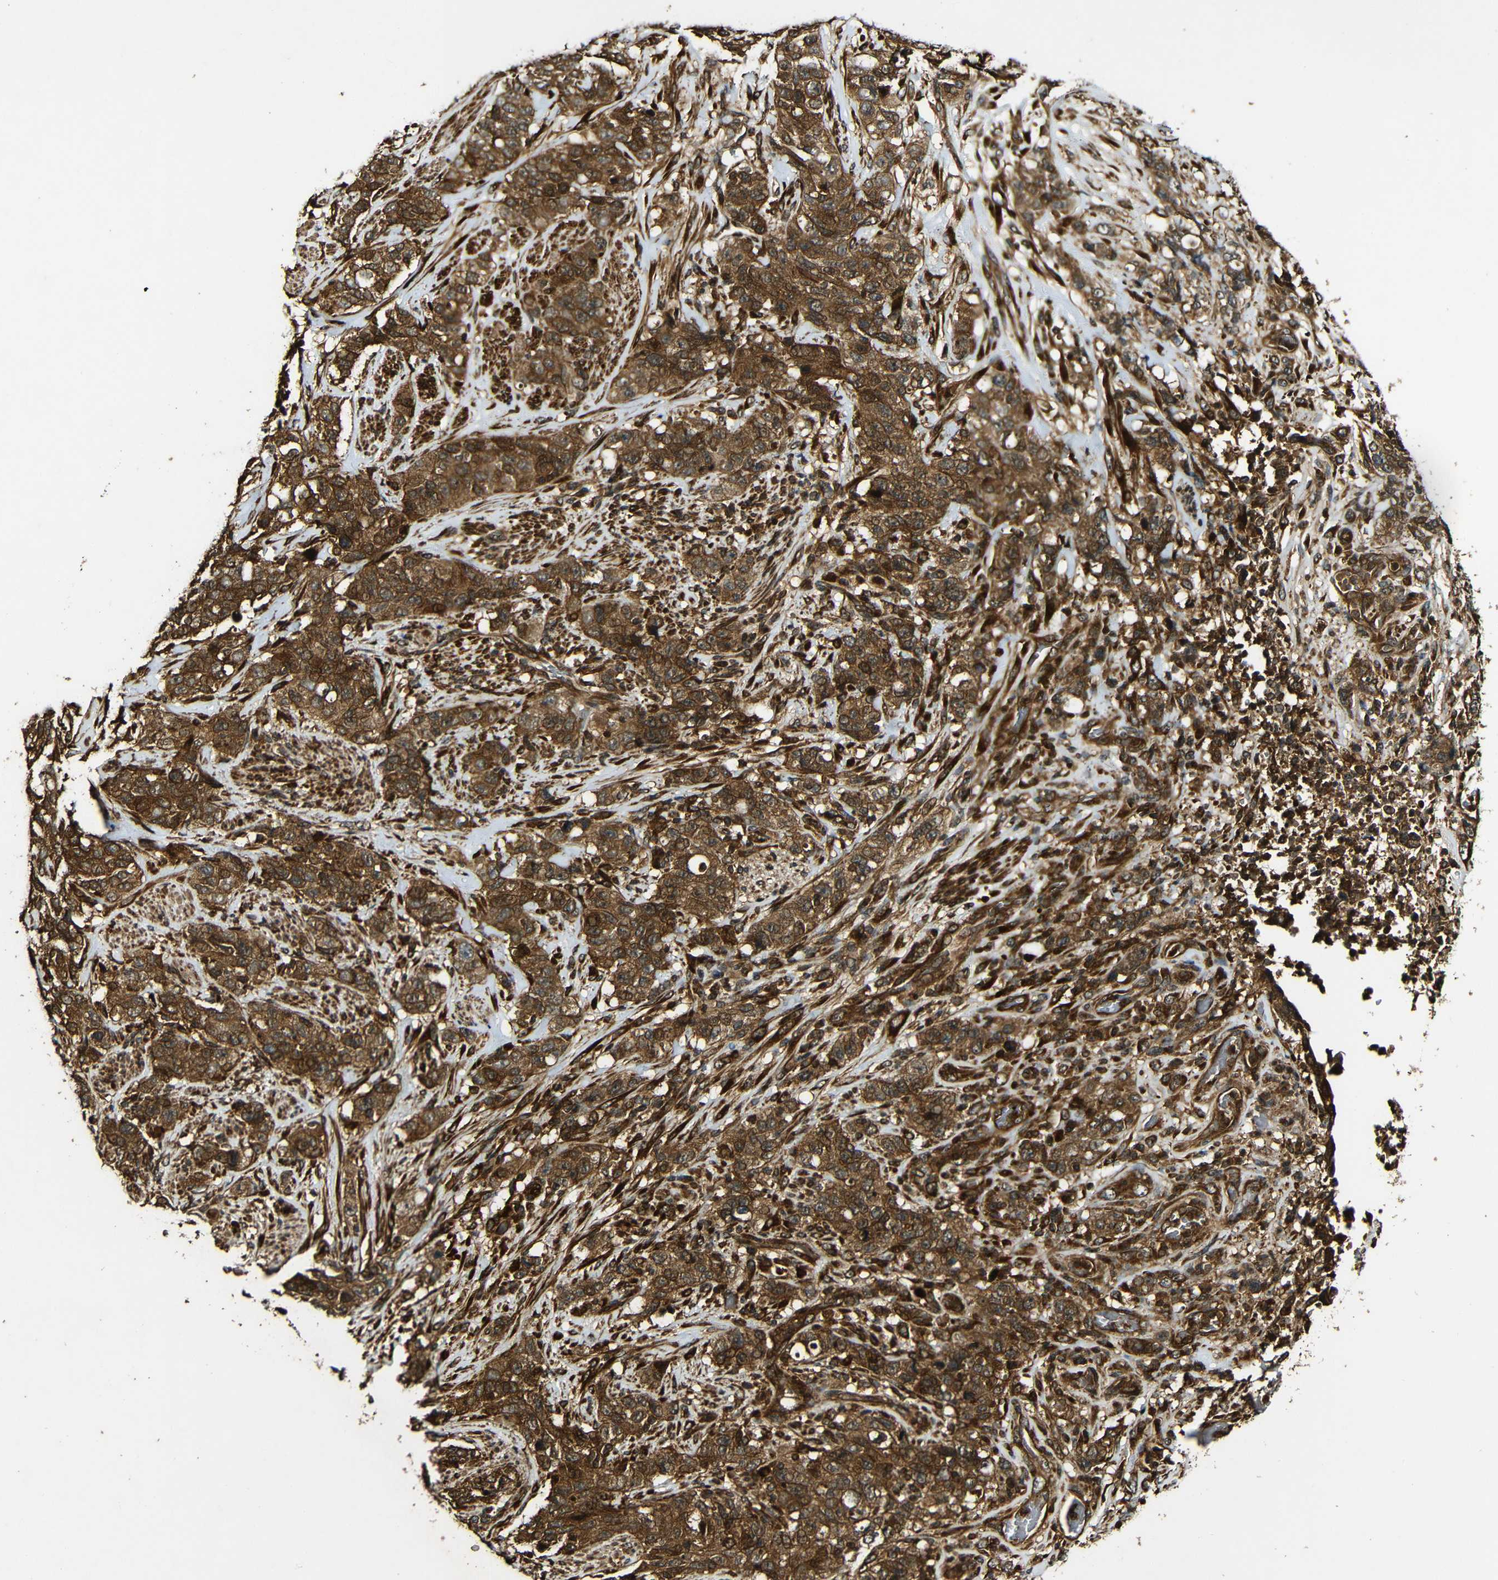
{"staining": {"intensity": "strong", "quantity": ">75%", "location": "cytoplasmic/membranous"}, "tissue": "stomach cancer", "cell_type": "Tumor cells", "image_type": "cancer", "snomed": [{"axis": "morphology", "description": "Adenocarcinoma, NOS"}, {"axis": "topography", "description": "Stomach"}], "caption": "Stomach cancer stained with a brown dye reveals strong cytoplasmic/membranous positive staining in about >75% of tumor cells.", "gene": "CASP8", "patient": {"sex": "male", "age": 48}}